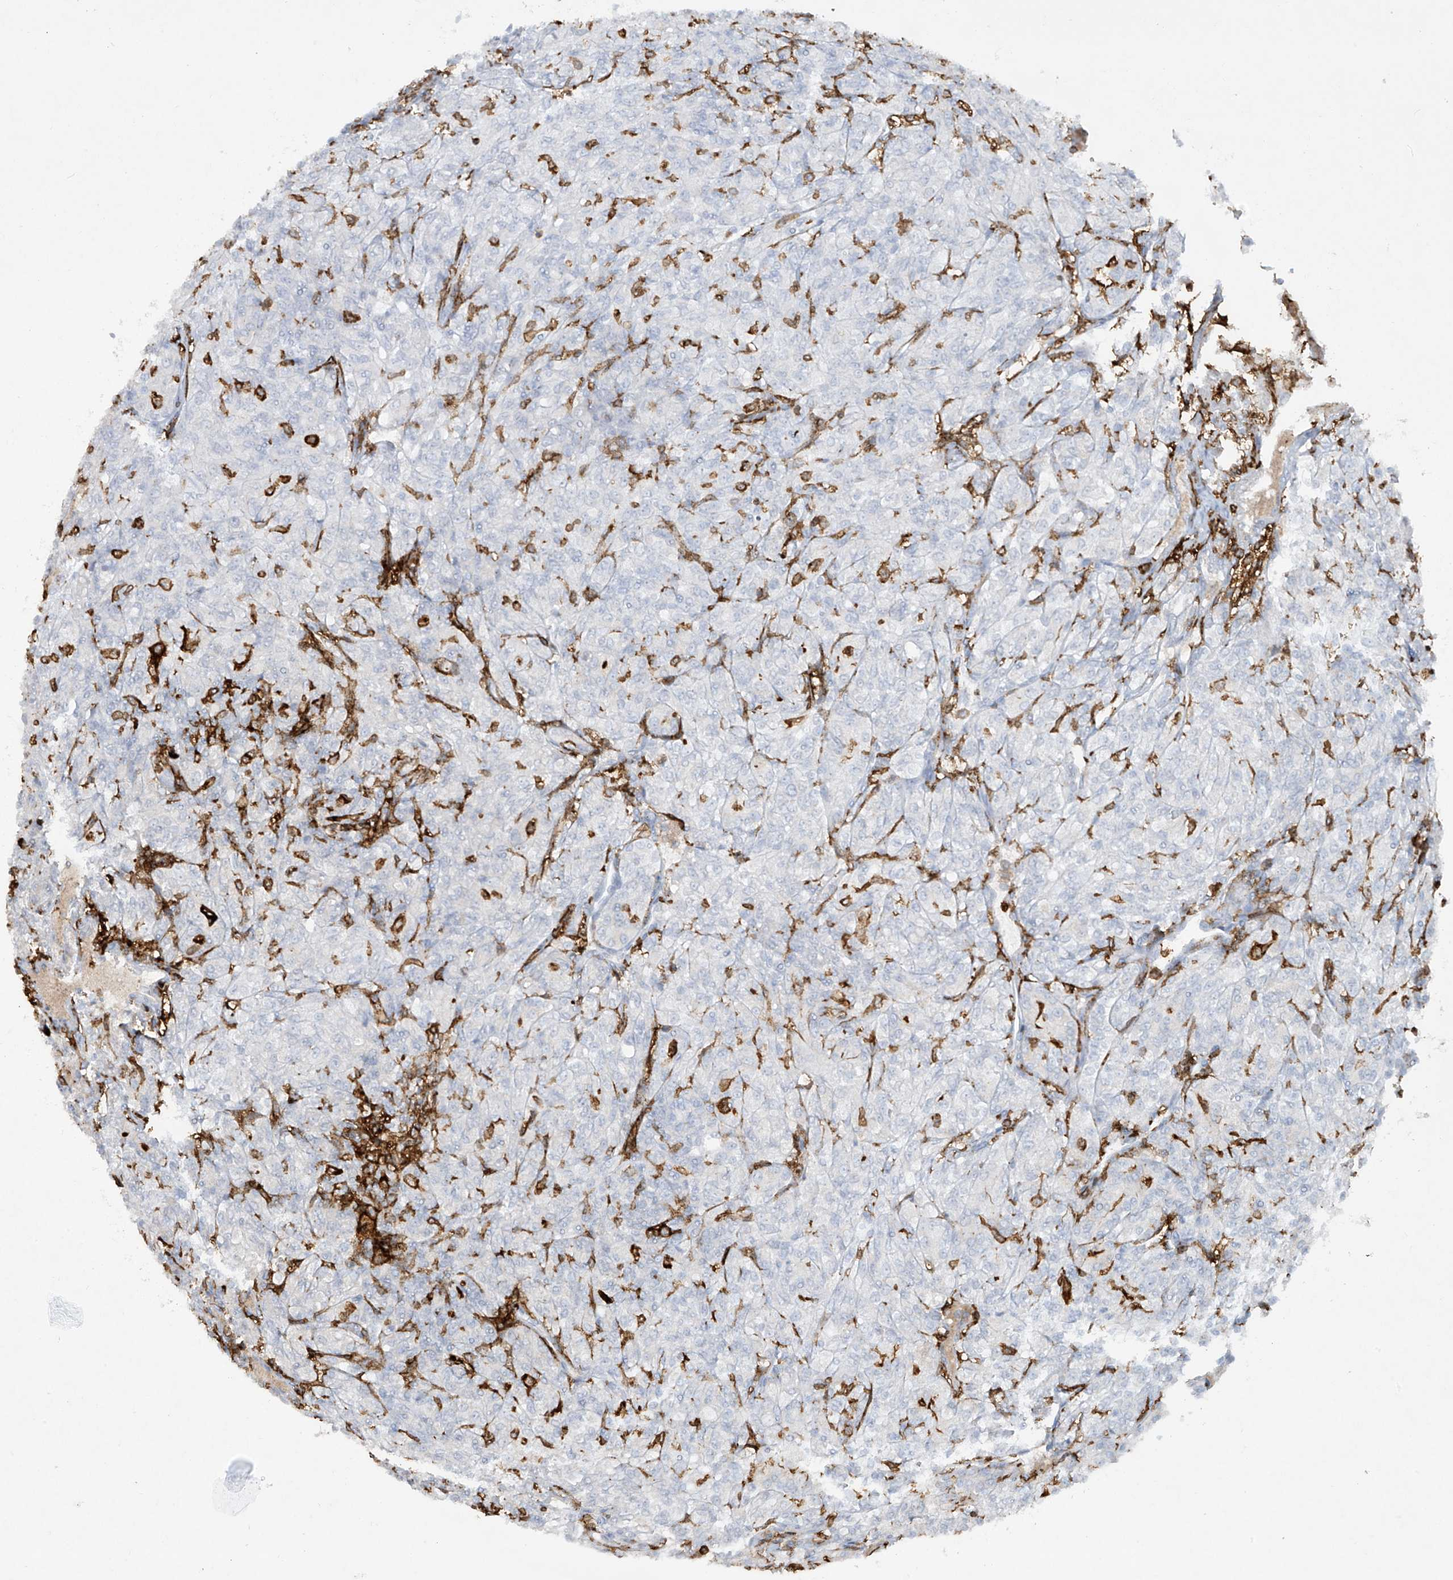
{"staining": {"intensity": "negative", "quantity": "none", "location": "none"}, "tissue": "renal cancer", "cell_type": "Tumor cells", "image_type": "cancer", "snomed": [{"axis": "morphology", "description": "Adenocarcinoma, NOS"}, {"axis": "topography", "description": "Kidney"}], "caption": "Micrograph shows no significant protein staining in tumor cells of renal cancer.", "gene": "FCGR3A", "patient": {"sex": "male", "age": 77}}